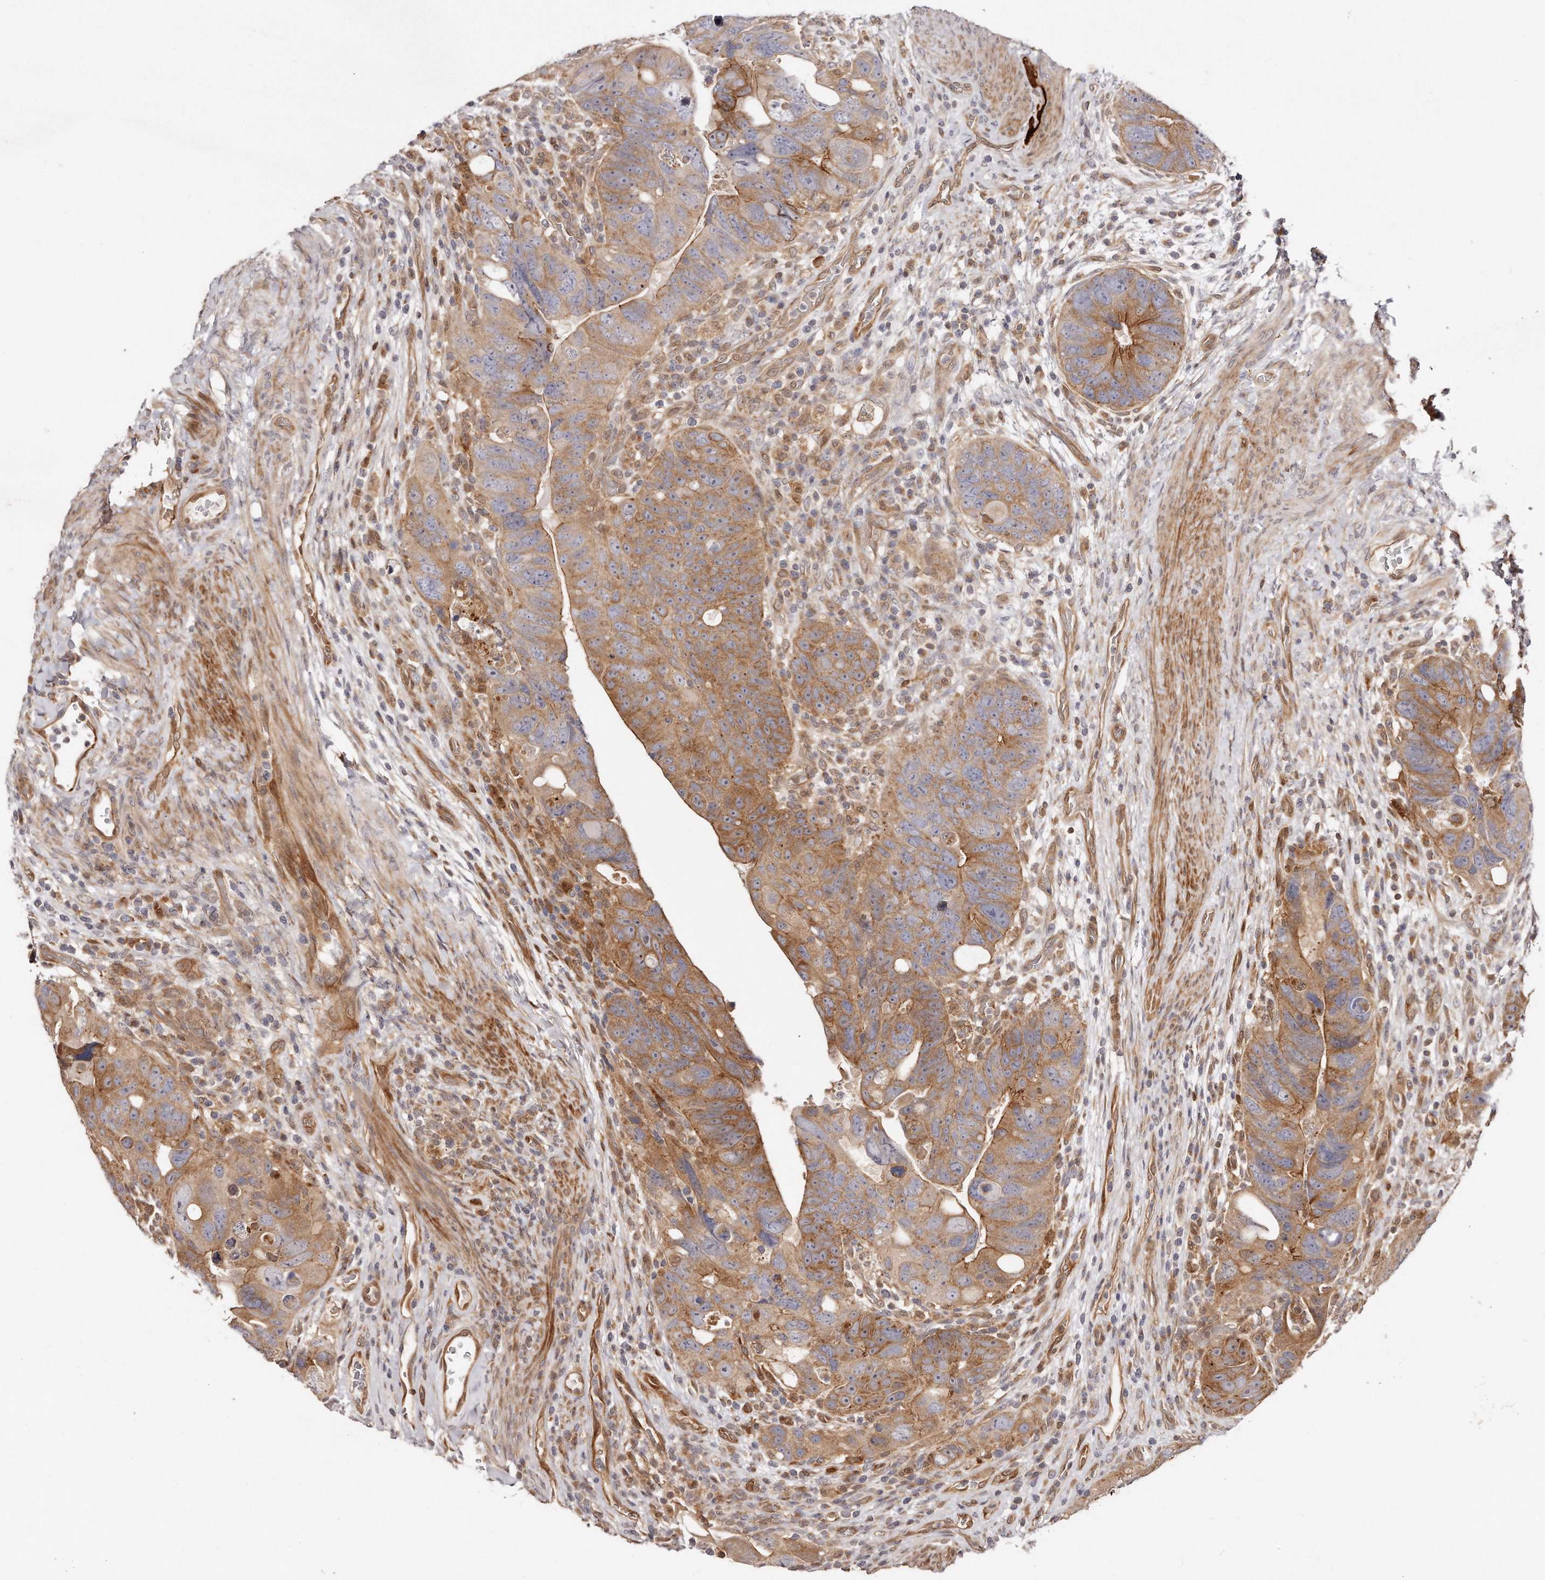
{"staining": {"intensity": "moderate", "quantity": ">75%", "location": "cytoplasmic/membranous"}, "tissue": "colorectal cancer", "cell_type": "Tumor cells", "image_type": "cancer", "snomed": [{"axis": "morphology", "description": "Adenocarcinoma, NOS"}, {"axis": "topography", "description": "Rectum"}], "caption": "Colorectal adenocarcinoma stained for a protein (brown) shows moderate cytoplasmic/membranous positive expression in about >75% of tumor cells.", "gene": "GBP4", "patient": {"sex": "male", "age": 59}}